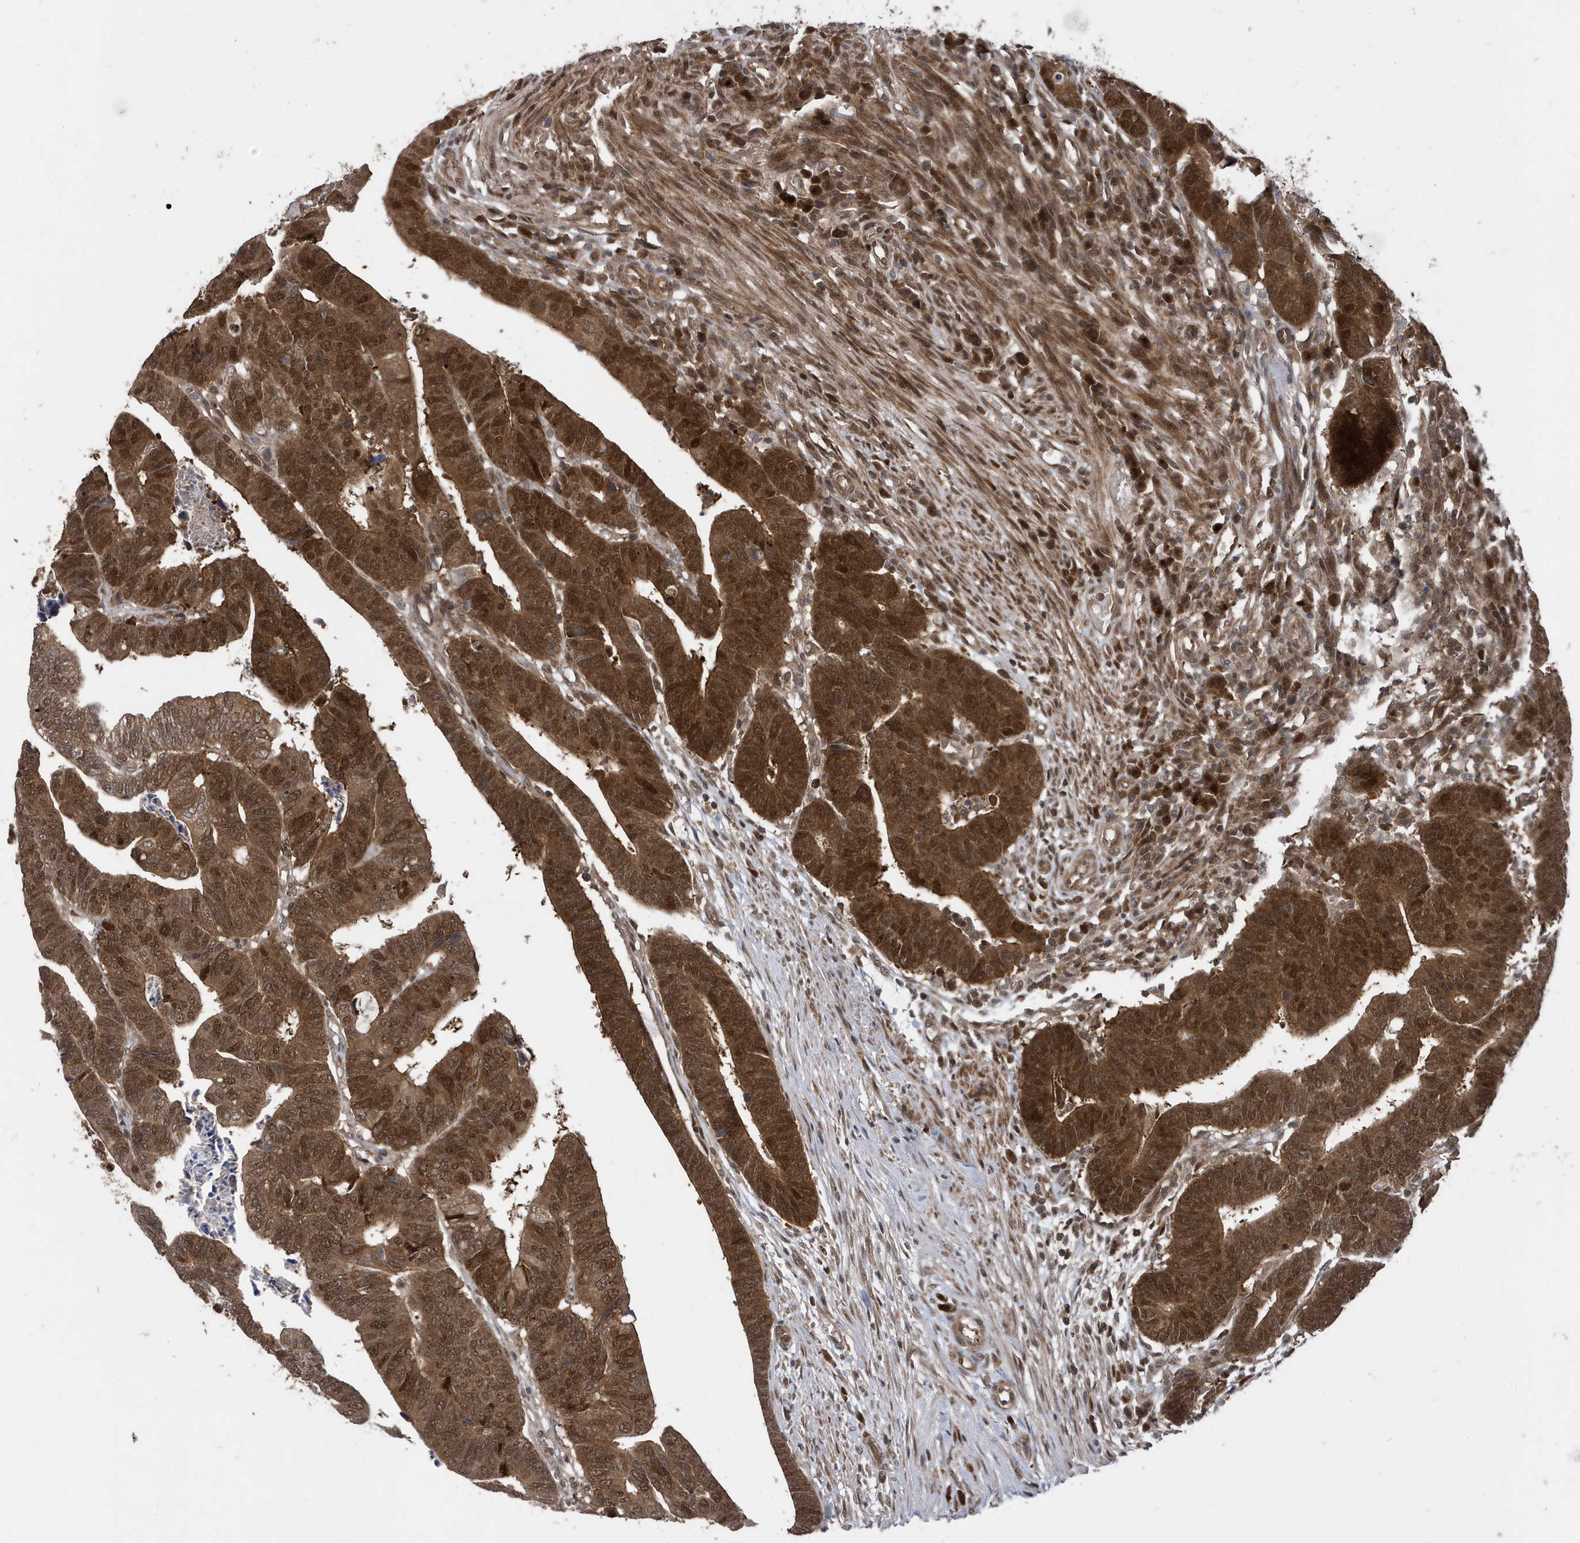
{"staining": {"intensity": "strong", "quantity": ">75%", "location": "cytoplasmic/membranous,nuclear"}, "tissue": "colorectal cancer", "cell_type": "Tumor cells", "image_type": "cancer", "snomed": [{"axis": "morphology", "description": "Adenocarcinoma, NOS"}, {"axis": "topography", "description": "Rectum"}], "caption": "Adenocarcinoma (colorectal) stained for a protein (brown) demonstrates strong cytoplasmic/membranous and nuclear positive positivity in about >75% of tumor cells.", "gene": "UBQLN1", "patient": {"sex": "female", "age": 65}}